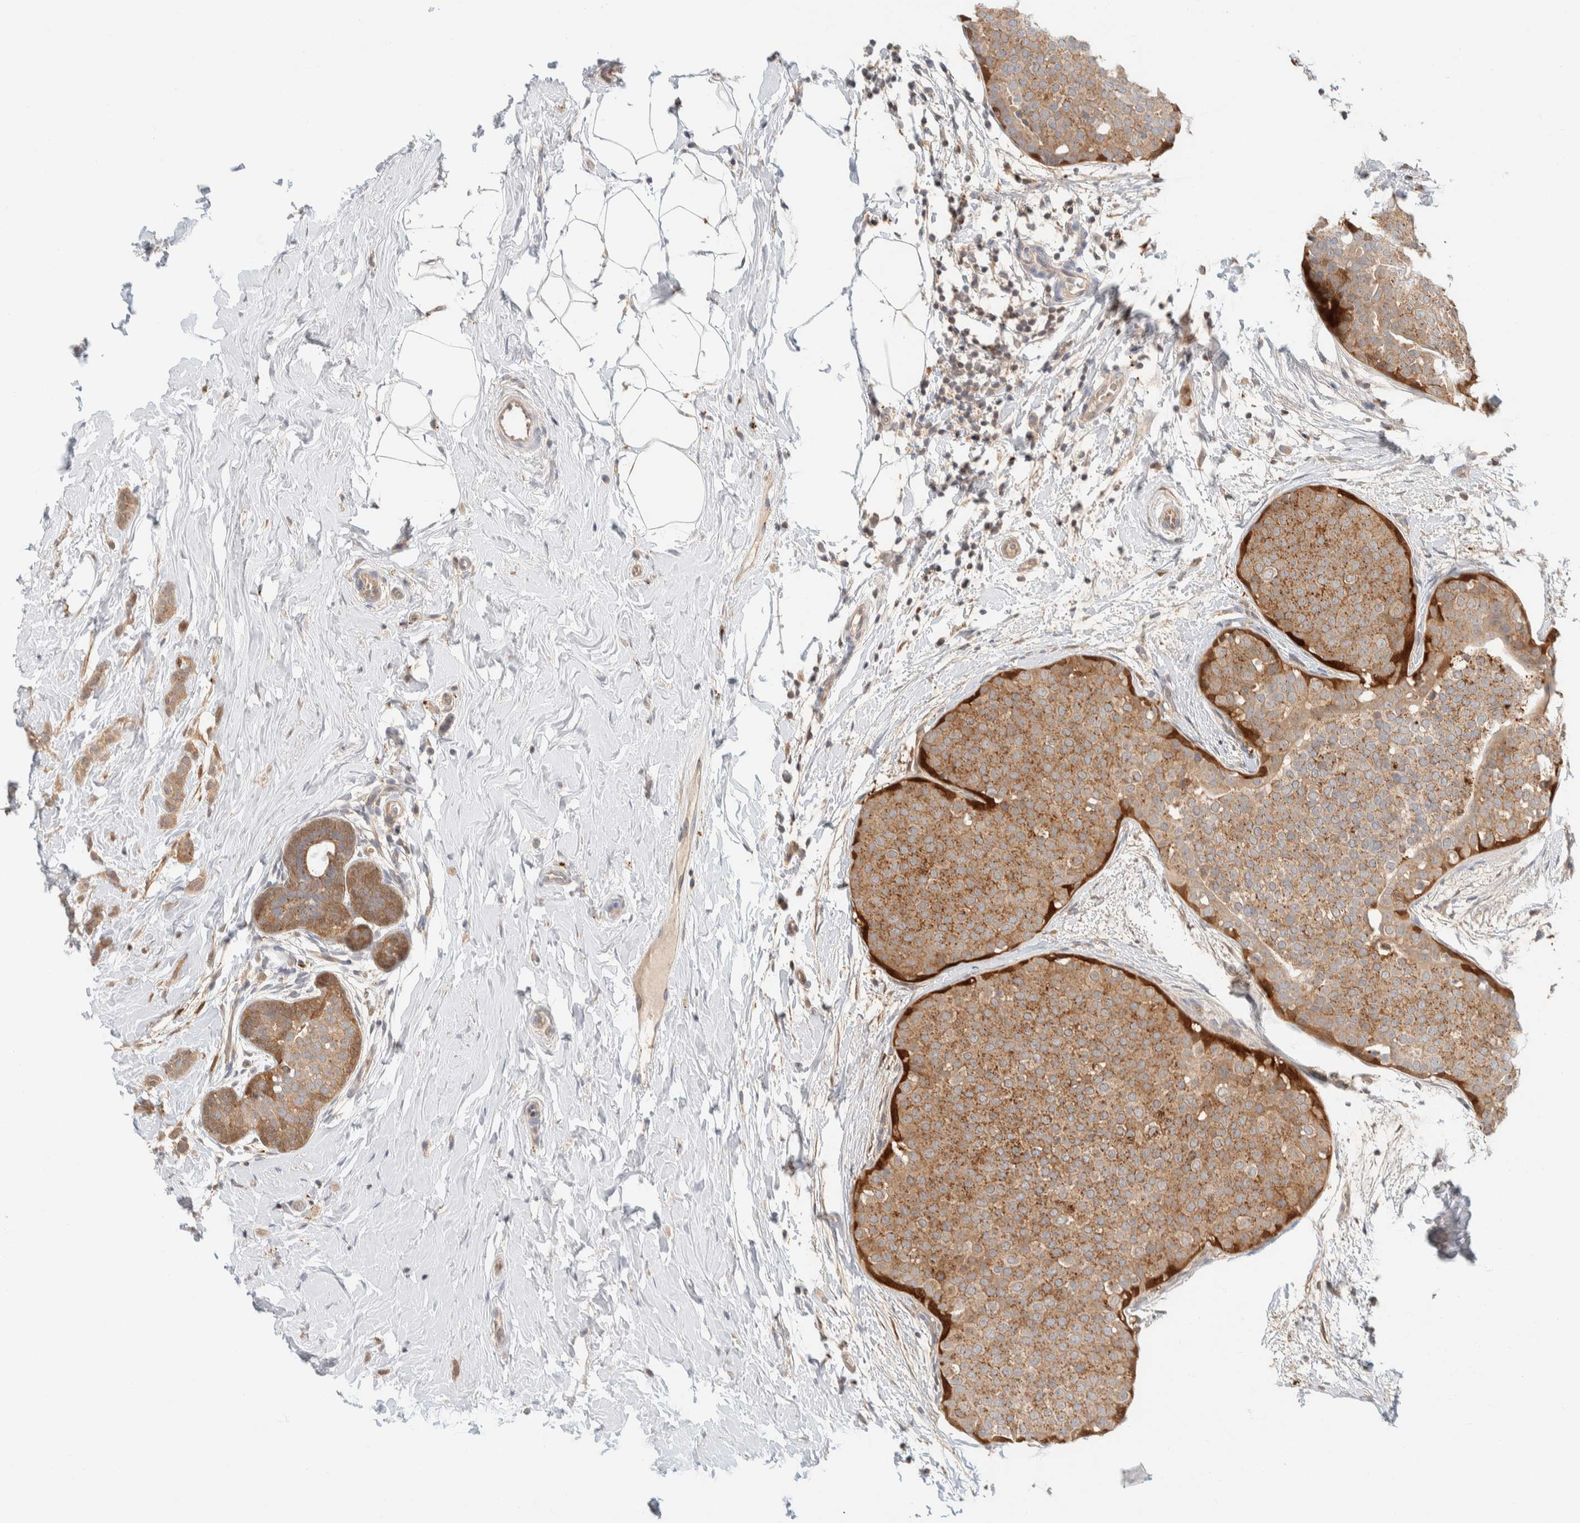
{"staining": {"intensity": "moderate", "quantity": ">75%", "location": "cytoplasmic/membranous"}, "tissue": "breast cancer", "cell_type": "Tumor cells", "image_type": "cancer", "snomed": [{"axis": "morphology", "description": "Lobular carcinoma, in situ"}, {"axis": "morphology", "description": "Lobular carcinoma"}, {"axis": "topography", "description": "Breast"}], "caption": "DAB immunohistochemical staining of human lobular carcinoma in situ (breast) displays moderate cytoplasmic/membranous protein staining in approximately >75% of tumor cells. The staining was performed using DAB (3,3'-diaminobenzidine), with brown indicating positive protein expression. Nuclei are stained blue with hematoxylin.", "gene": "GCLM", "patient": {"sex": "female", "age": 41}}